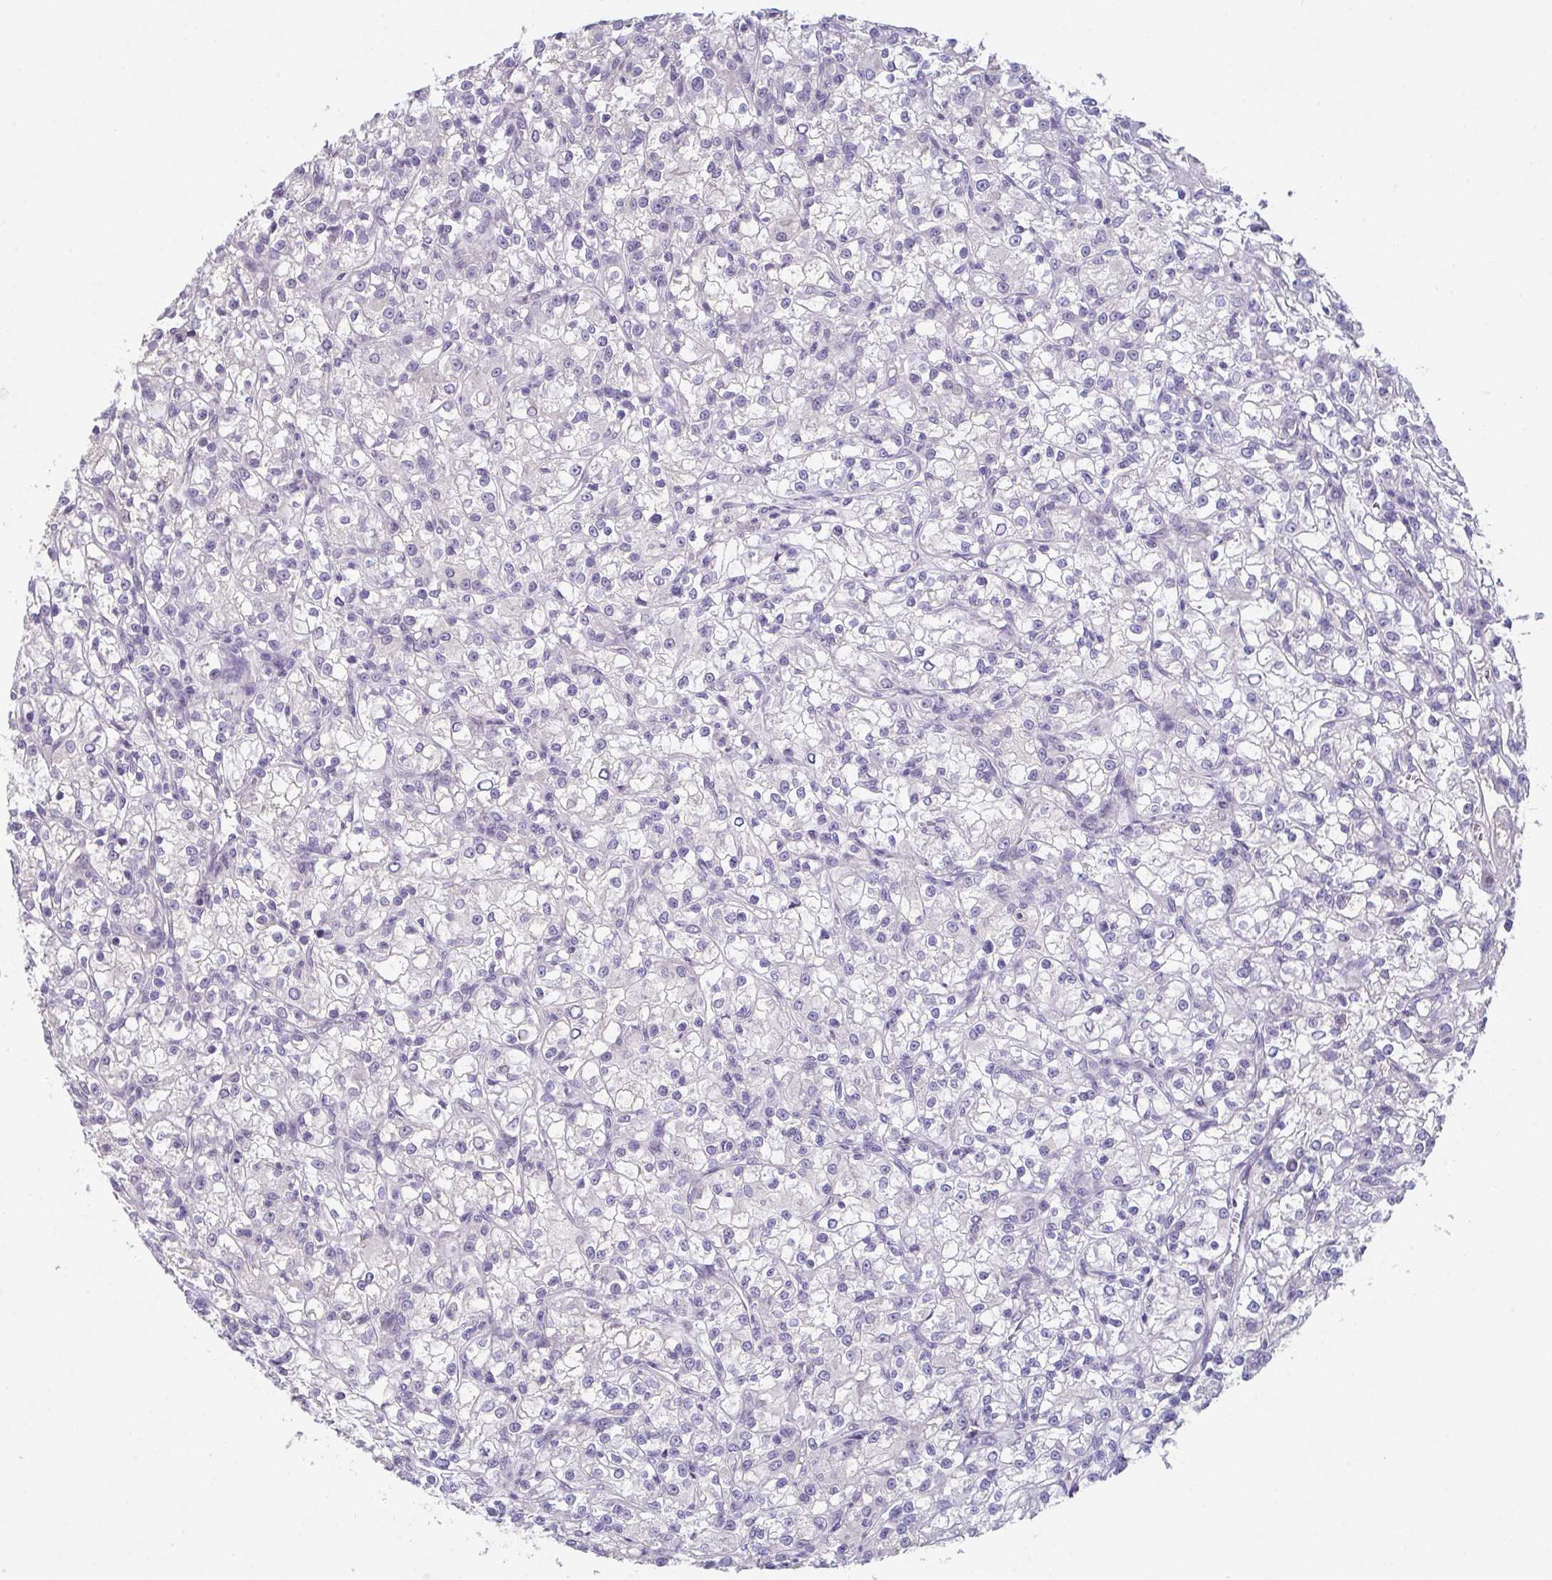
{"staining": {"intensity": "negative", "quantity": "none", "location": "none"}, "tissue": "renal cancer", "cell_type": "Tumor cells", "image_type": "cancer", "snomed": [{"axis": "morphology", "description": "Adenocarcinoma, NOS"}, {"axis": "topography", "description": "Kidney"}], "caption": "Tumor cells are negative for protein expression in human adenocarcinoma (renal).", "gene": "GLTPD2", "patient": {"sex": "female", "age": 59}}